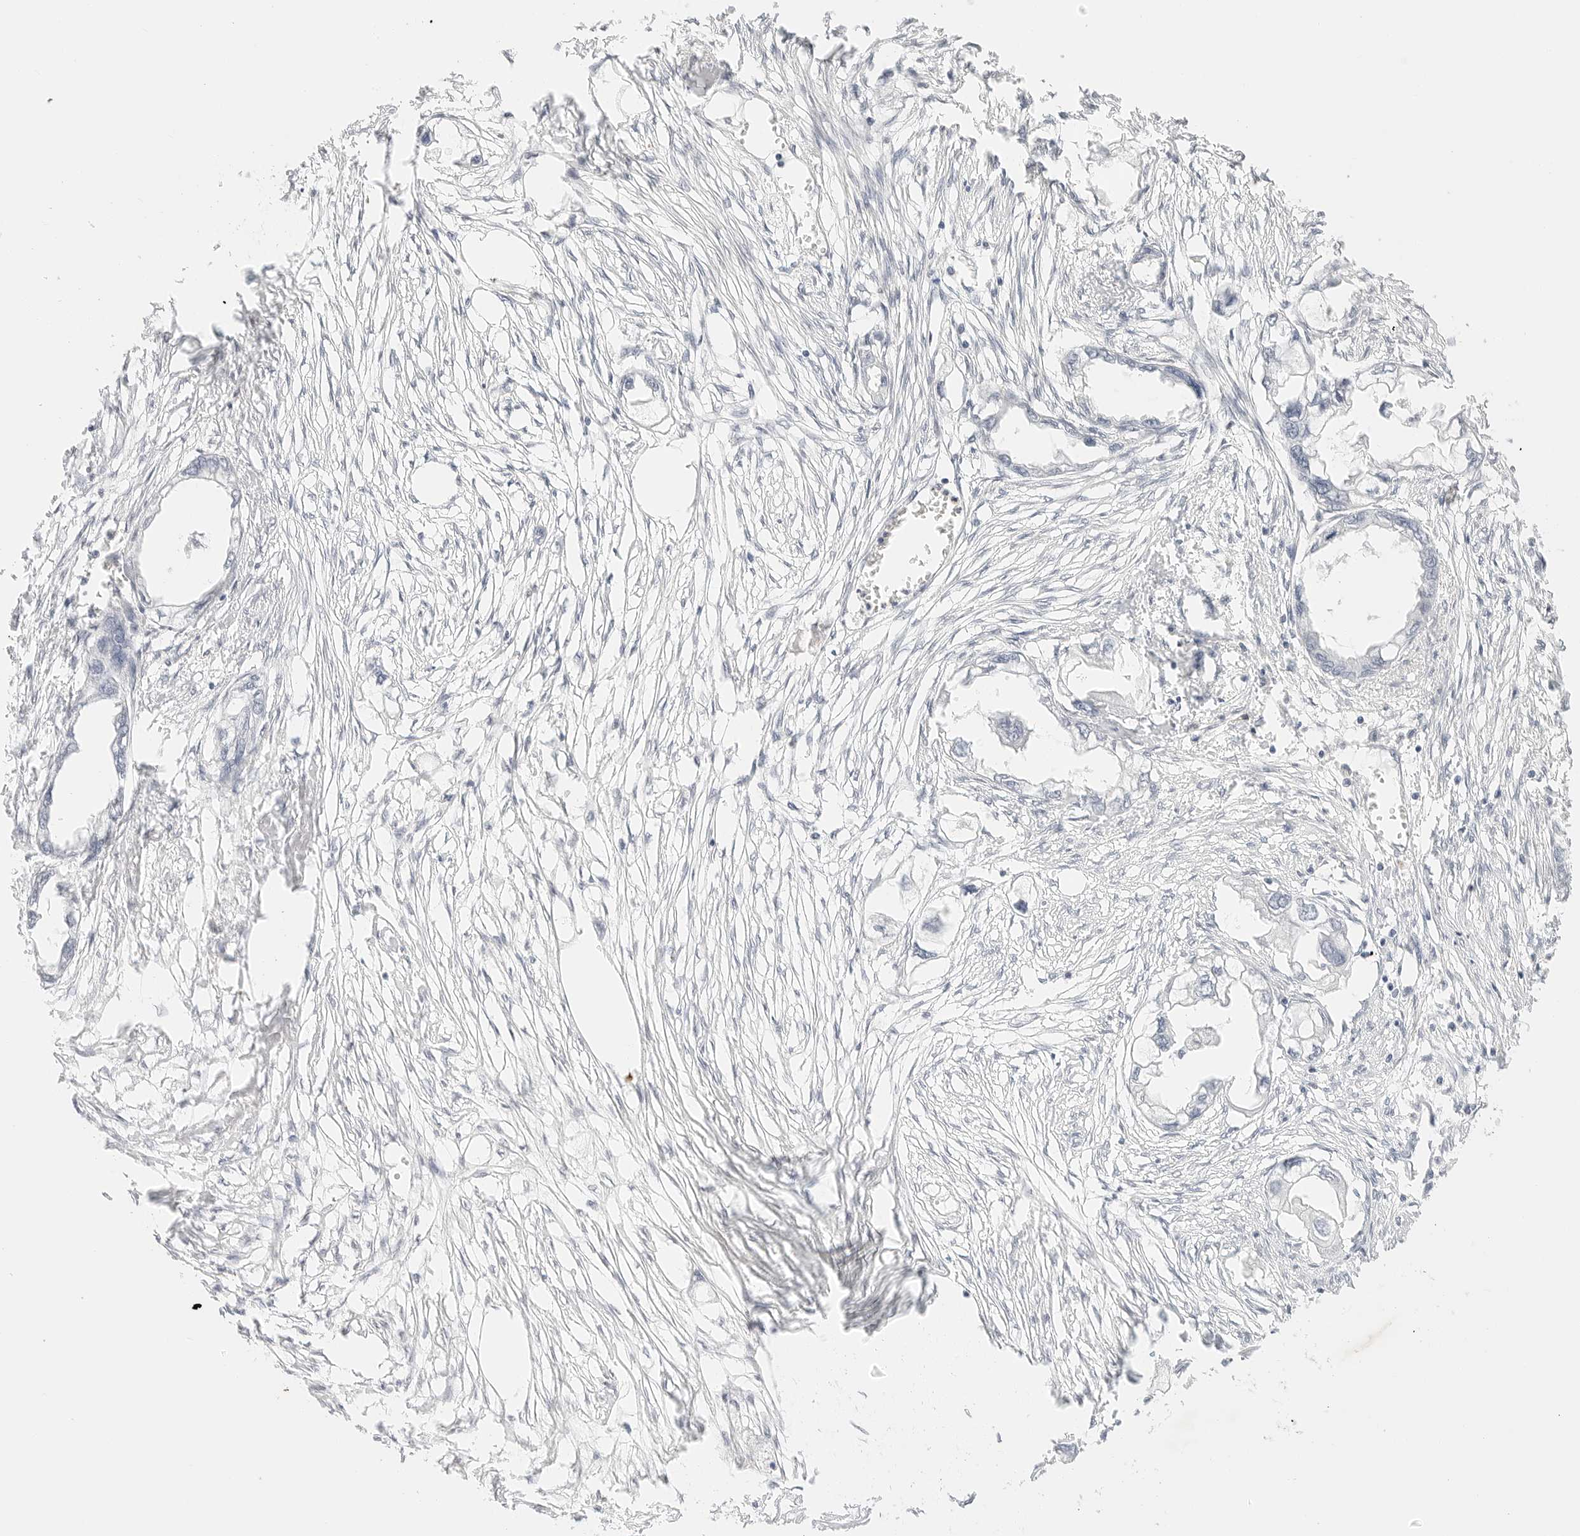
{"staining": {"intensity": "negative", "quantity": "none", "location": "none"}, "tissue": "endometrial cancer", "cell_type": "Tumor cells", "image_type": "cancer", "snomed": [{"axis": "morphology", "description": "Adenocarcinoma, NOS"}, {"axis": "morphology", "description": "Adenocarcinoma, metastatic, NOS"}, {"axis": "topography", "description": "Adipose tissue"}, {"axis": "topography", "description": "Endometrium"}], "caption": "The IHC histopathology image has no significant expression in tumor cells of endometrial cancer (metastatic adenocarcinoma) tissue.", "gene": "GNAS", "patient": {"sex": "female", "age": 67}}